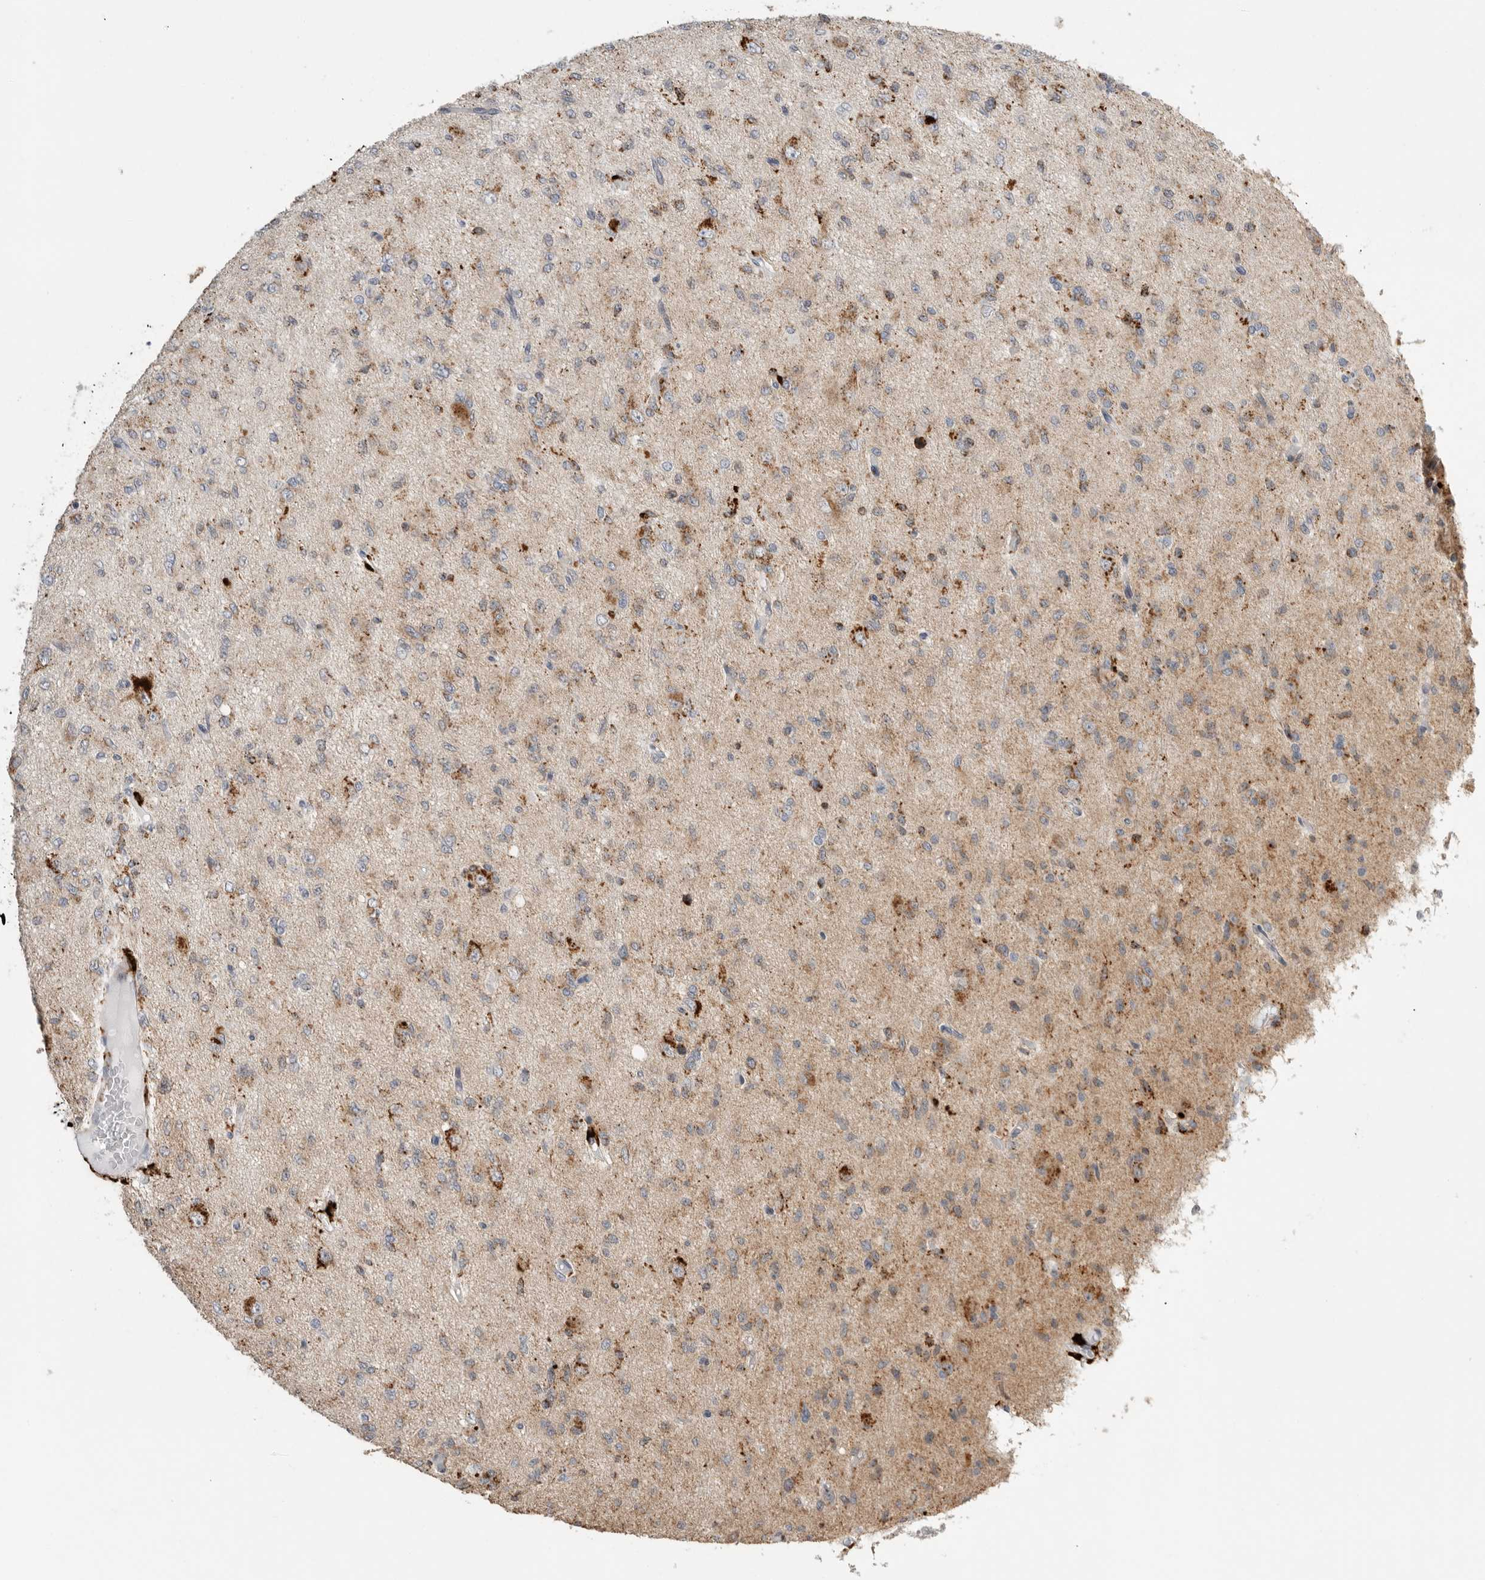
{"staining": {"intensity": "weak", "quantity": "<25%", "location": "cytoplasmic/membranous"}, "tissue": "glioma", "cell_type": "Tumor cells", "image_type": "cancer", "snomed": [{"axis": "morphology", "description": "Glioma, malignant, High grade"}, {"axis": "topography", "description": "Brain"}], "caption": "Human high-grade glioma (malignant) stained for a protein using IHC shows no expression in tumor cells.", "gene": "GGH", "patient": {"sex": "female", "age": 59}}